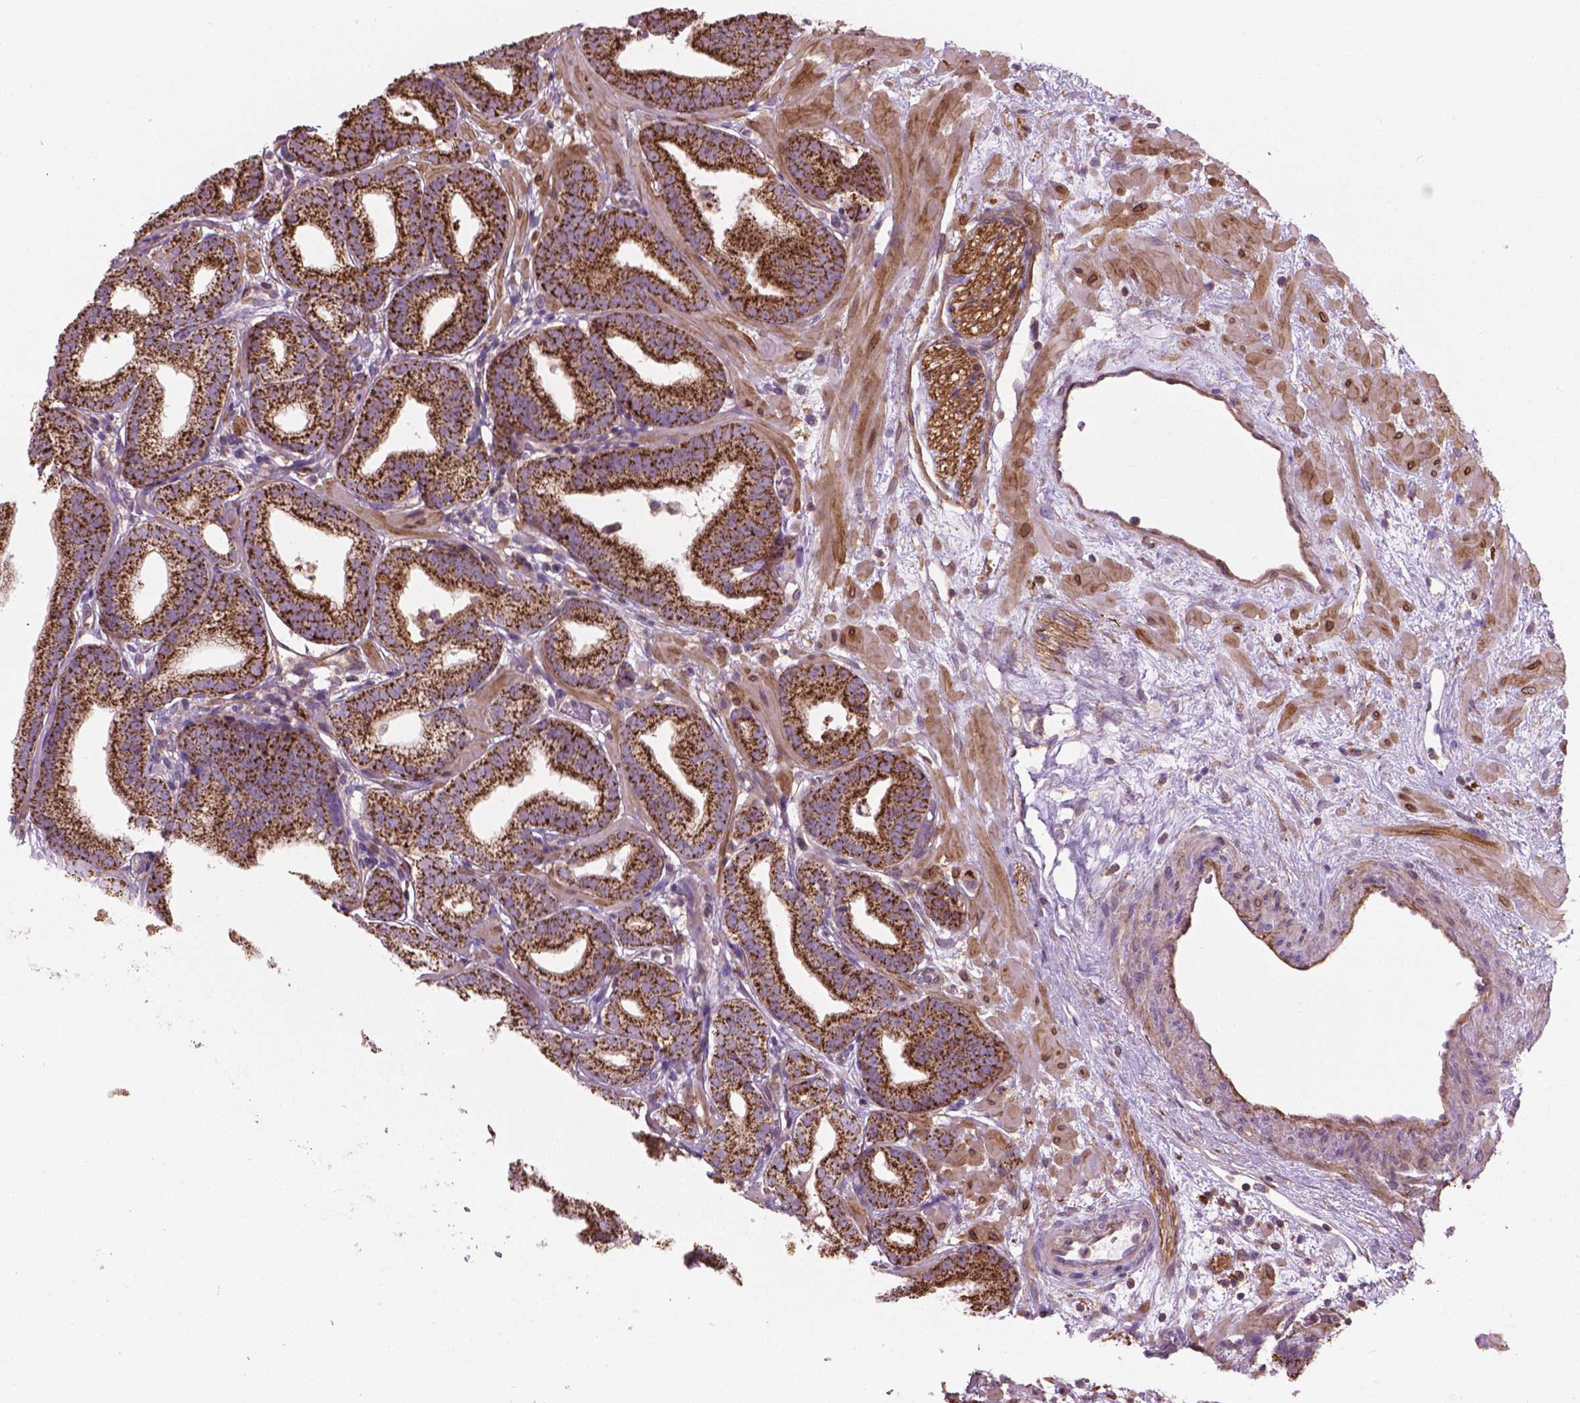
{"staining": {"intensity": "strong", "quantity": "25%-75%", "location": "cytoplasmic/membranous"}, "tissue": "prostate cancer", "cell_type": "Tumor cells", "image_type": "cancer", "snomed": [{"axis": "morphology", "description": "Adenocarcinoma, Low grade"}, {"axis": "topography", "description": "Prostate"}], "caption": "Protein staining by IHC exhibits strong cytoplasmic/membranous expression in about 25%-75% of tumor cells in adenocarcinoma (low-grade) (prostate).", "gene": "TCAF1", "patient": {"sex": "male", "age": 68}}